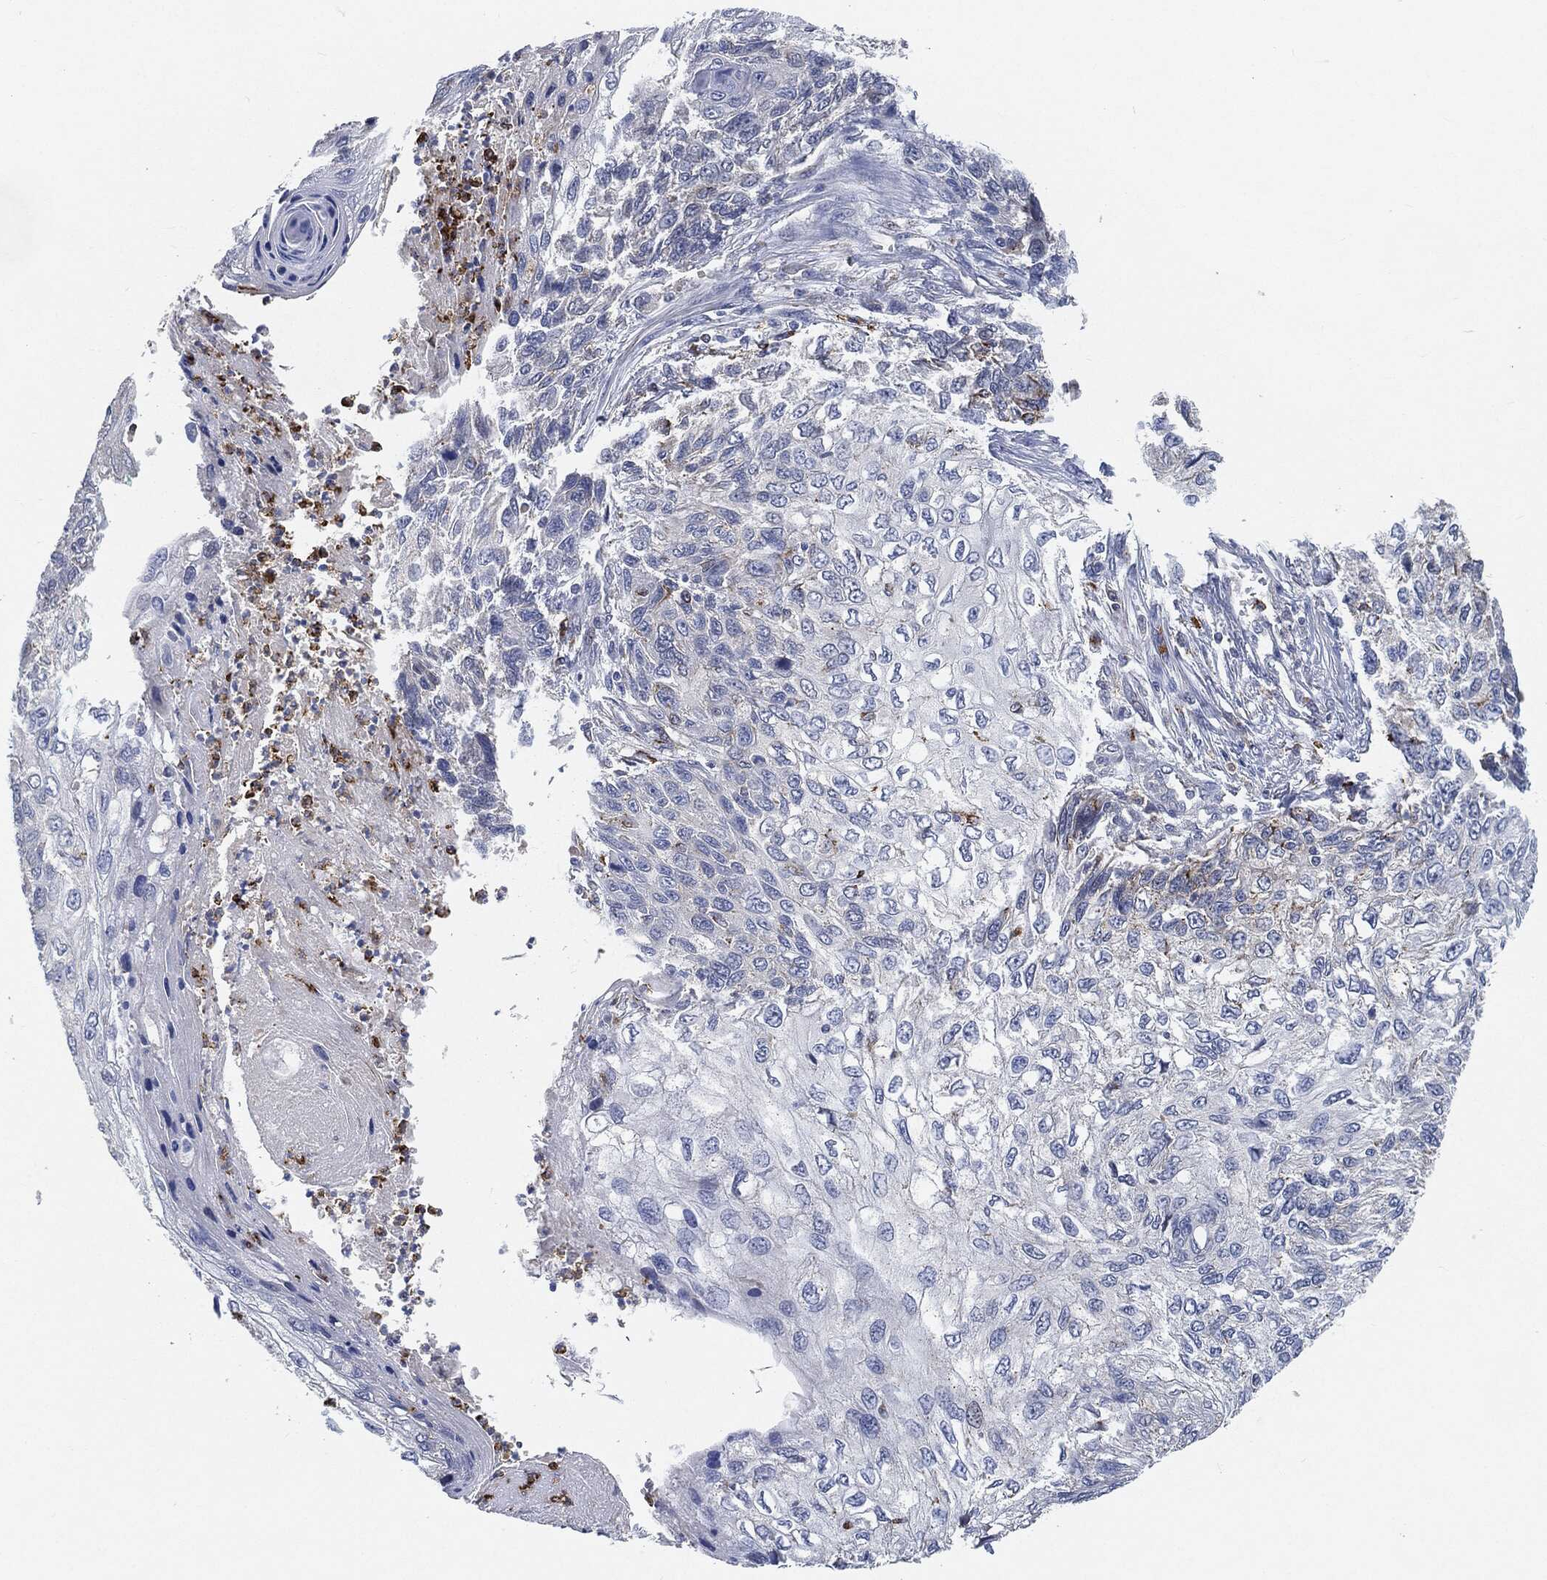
{"staining": {"intensity": "negative", "quantity": "none", "location": "none"}, "tissue": "skin cancer", "cell_type": "Tumor cells", "image_type": "cancer", "snomed": [{"axis": "morphology", "description": "Squamous cell carcinoma, NOS"}, {"axis": "topography", "description": "Skin"}], "caption": "Tumor cells show no significant expression in skin cancer.", "gene": "VSIG4", "patient": {"sex": "male", "age": 92}}